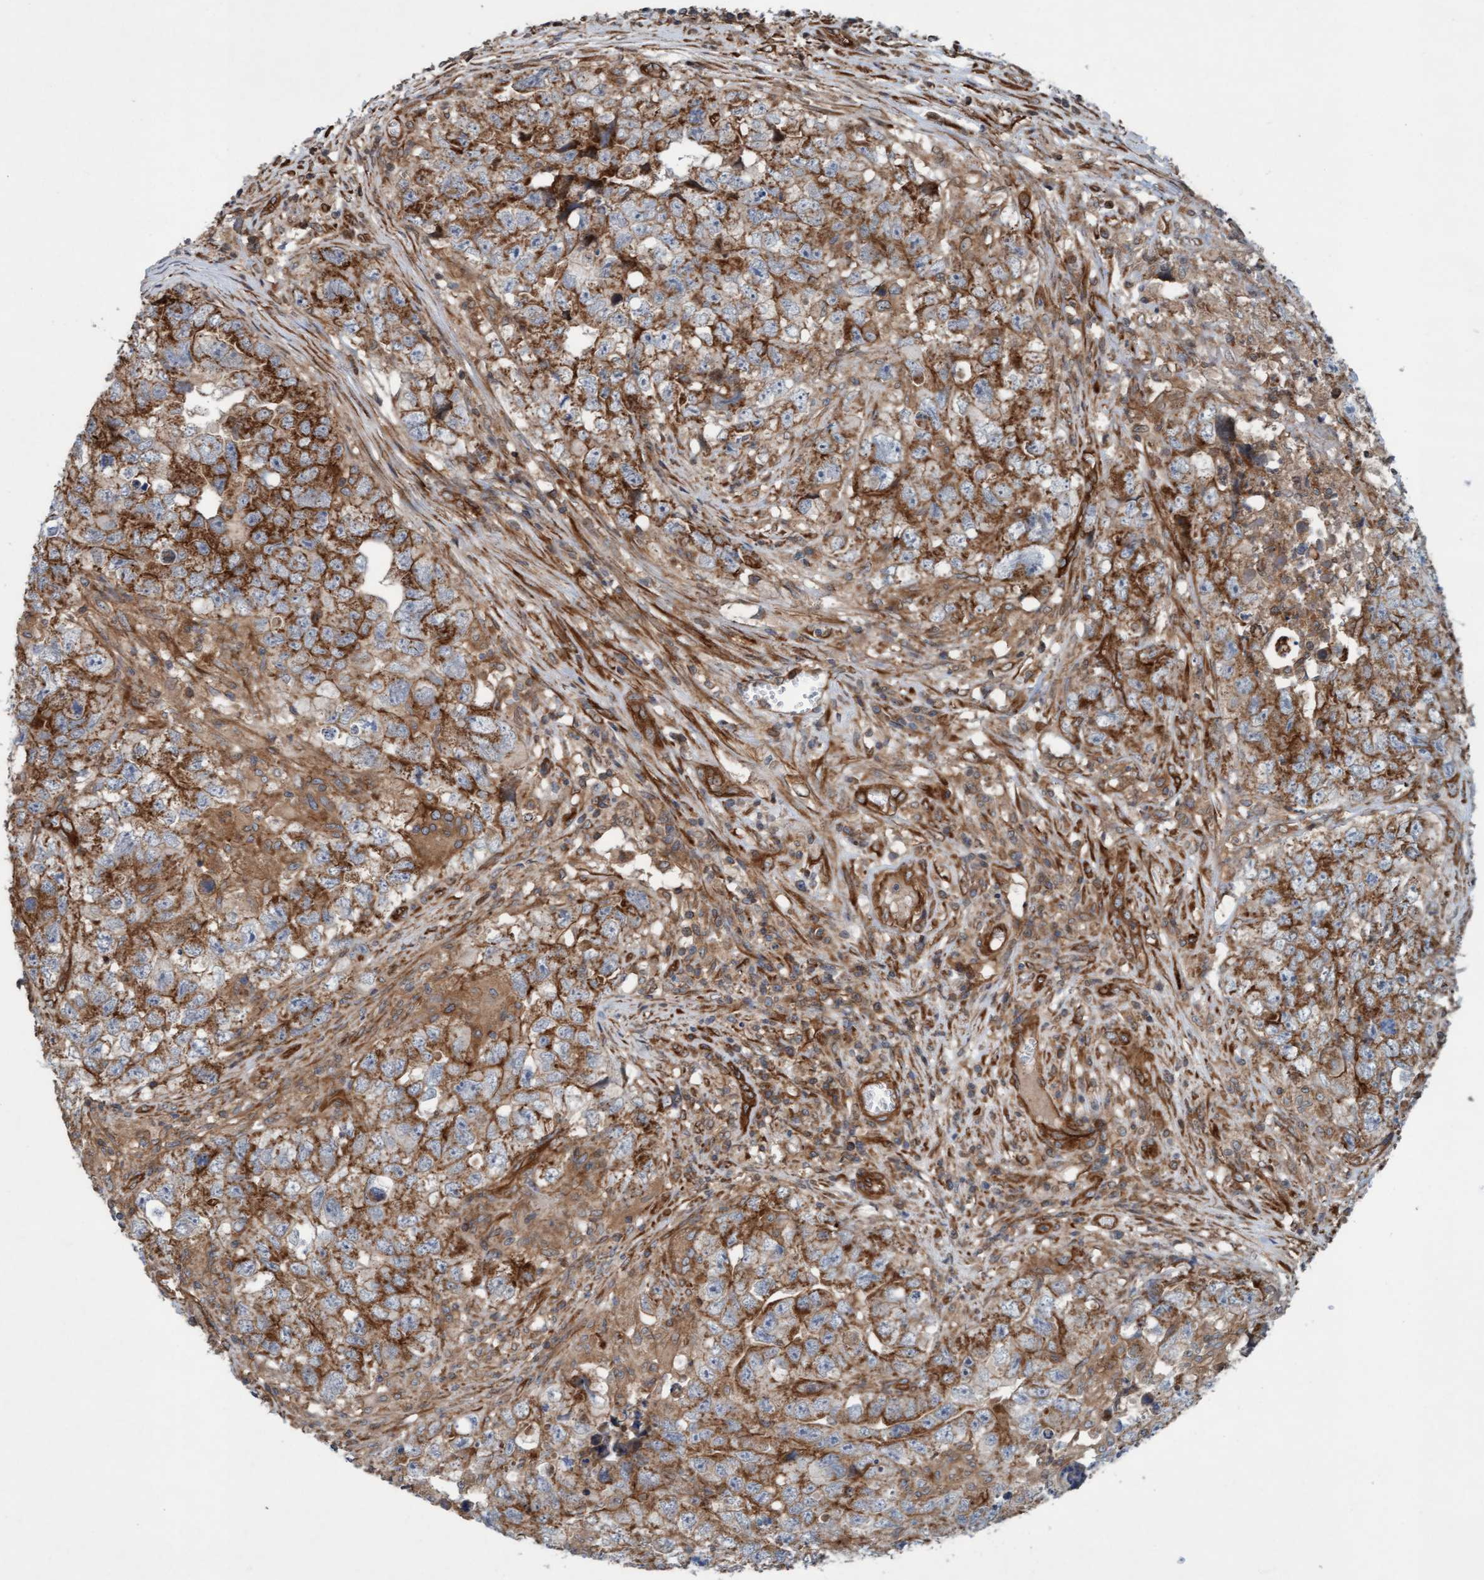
{"staining": {"intensity": "moderate", "quantity": ">75%", "location": "cytoplasmic/membranous"}, "tissue": "testis cancer", "cell_type": "Tumor cells", "image_type": "cancer", "snomed": [{"axis": "morphology", "description": "Seminoma, NOS"}, {"axis": "morphology", "description": "Carcinoma, Embryonal, NOS"}, {"axis": "topography", "description": "Testis"}], "caption": "Immunohistochemistry (IHC) of human testis cancer shows medium levels of moderate cytoplasmic/membranous positivity in about >75% of tumor cells.", "gene": "ERAL1", "patient": {"sex": "male", "age": 43}}